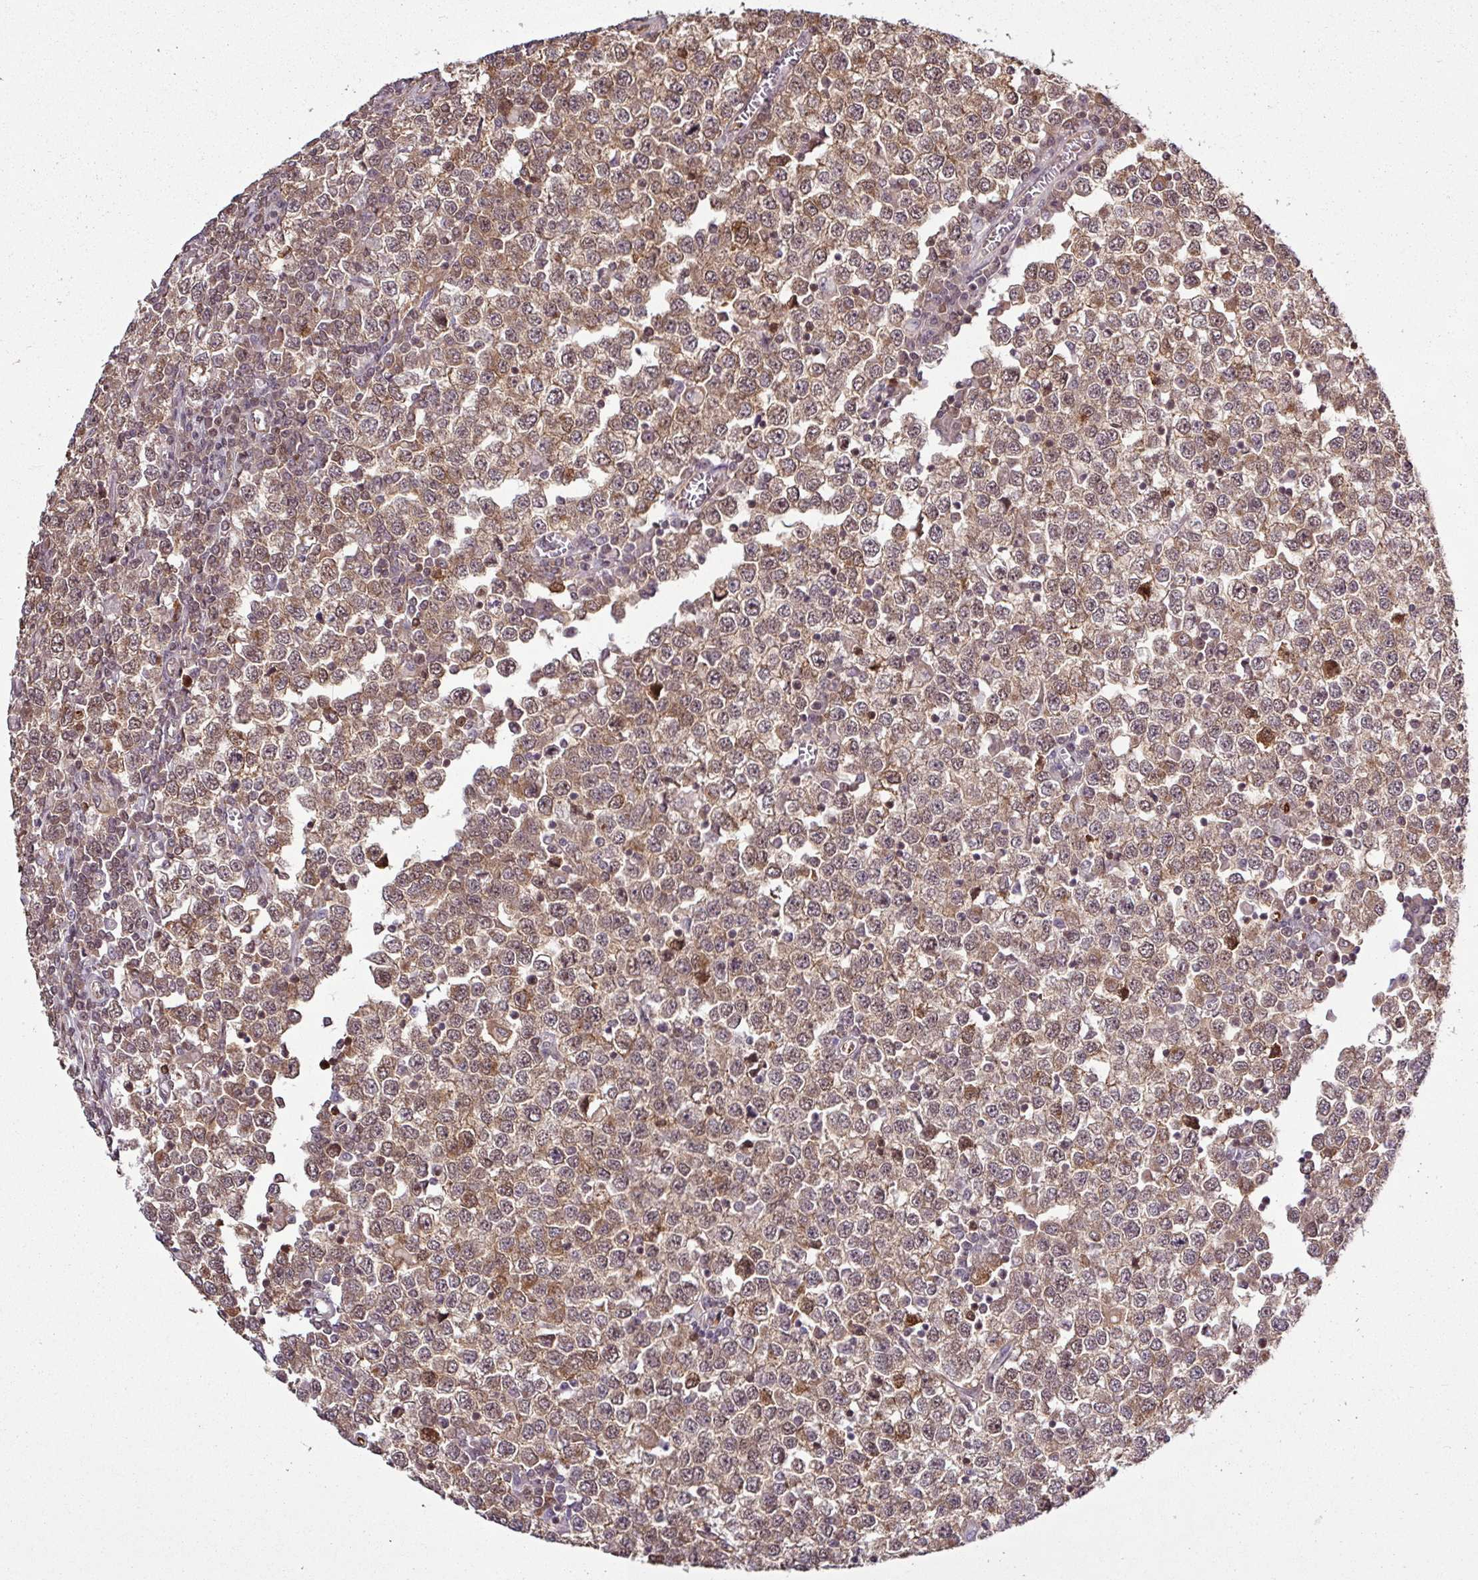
{"staining": {"intensity": "moderate", "quantity": ">75%", "location": "cytoplasmic/membranous,nuclear"}, "tissue": "testis cancer", "cell_type": "Tumor cells", "image_type": "cancer", "snomed": [{"axis": "morphology", "description": "Seminoma, NOS"}, {"axis": "topography", "description": "Testis"}], "caption": "Testis seminoma tissue exhibits moderate cytoplasmic/membranous and nuclear staining in approximately >75% of tumor cells", "gene": "ITPKC", "patient": {"sex": "male", "age": 65}}